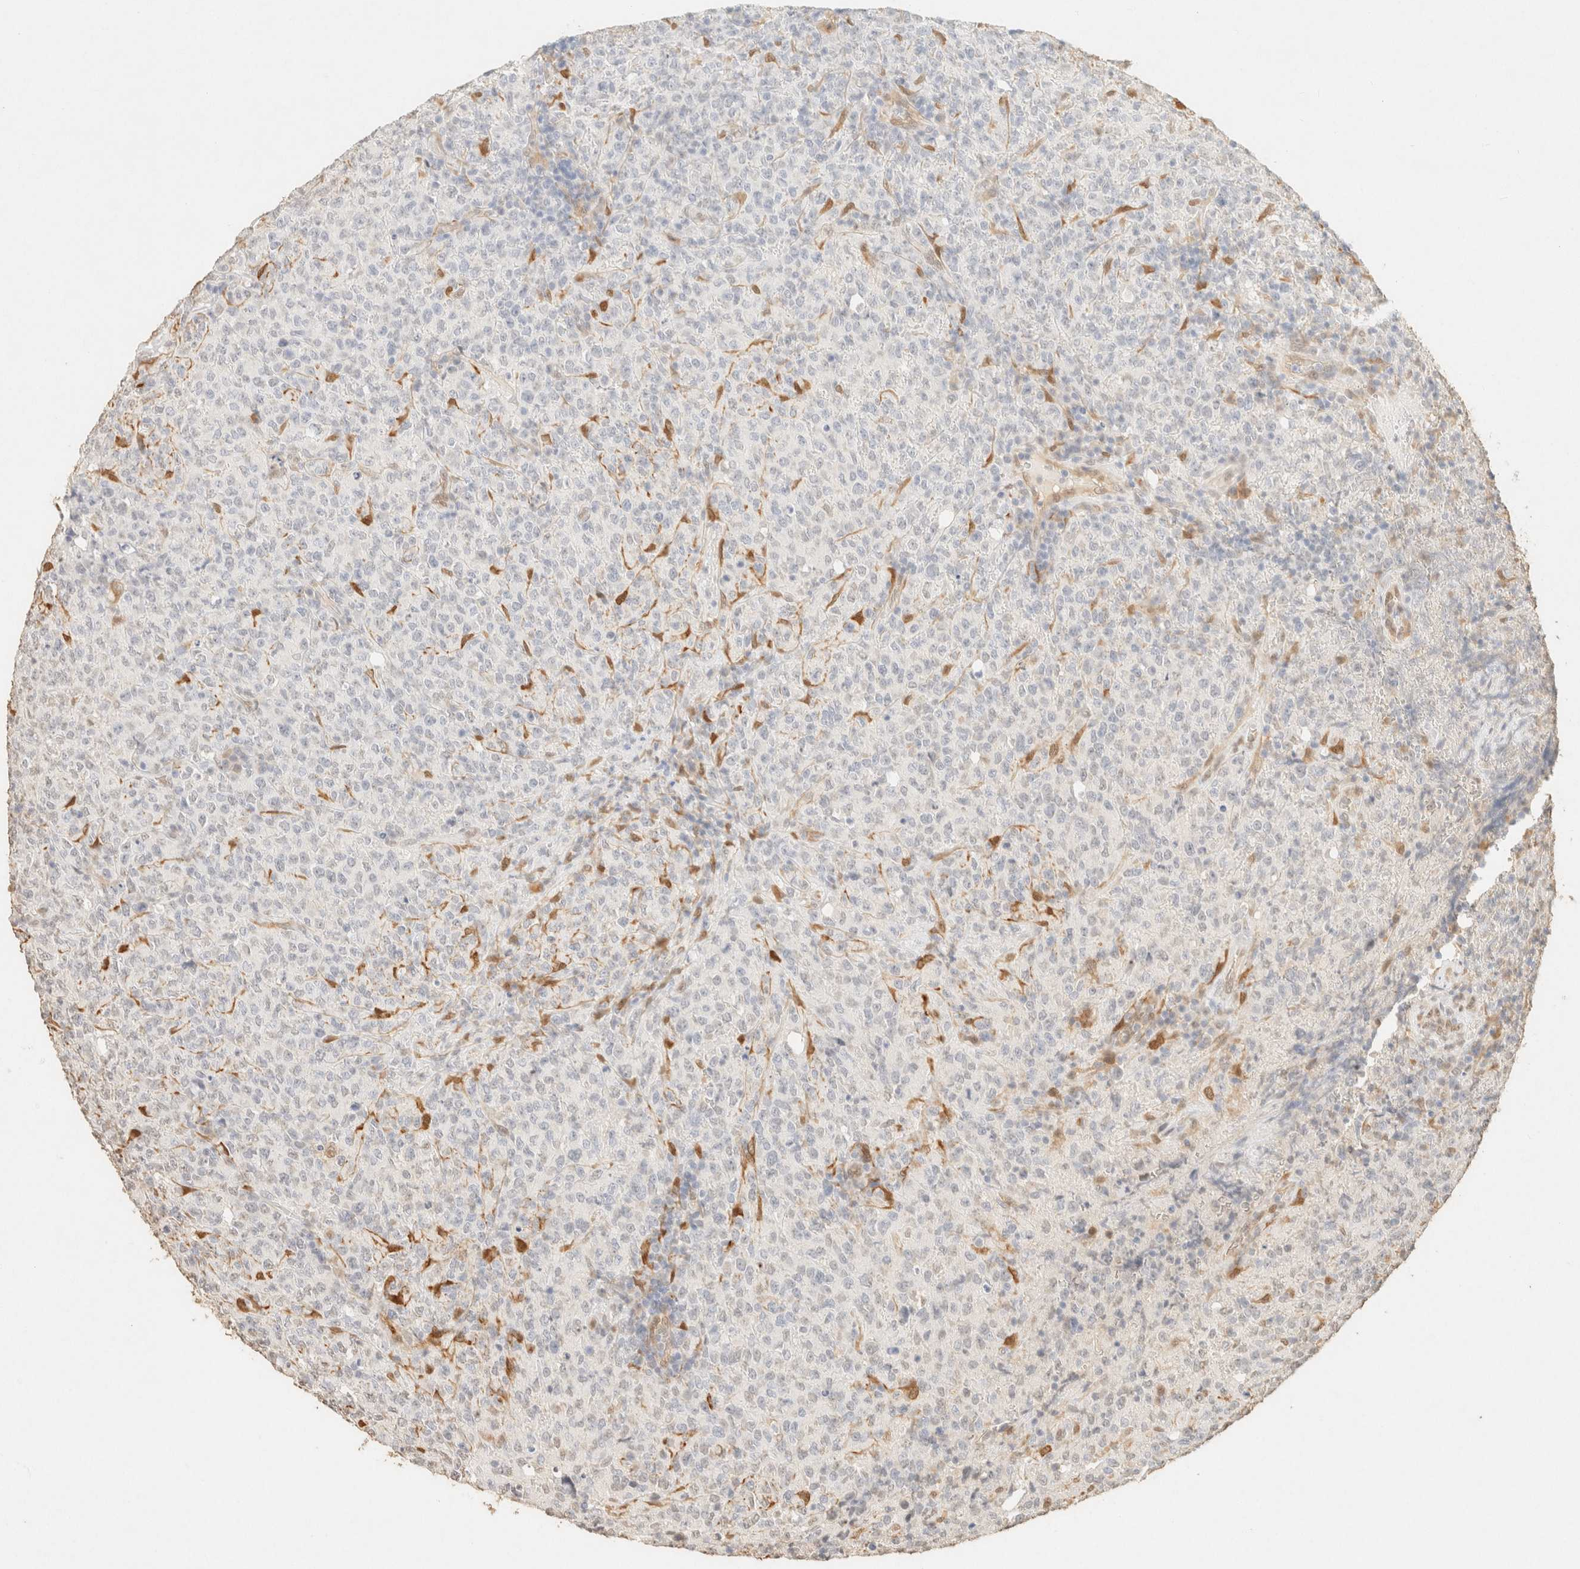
{"staining": {"intensity": "negative", "quantity": "none", "location": "none"}, "tissue": "lymphoma", "cell_type": "Tumor cells", "image_type": "cancer", "snomed": [{"axis": "morphology", "description": "Malignant lymphoma, non-Hodgkin's type, High grade"}, {"axis": "topography", "description": "Tonsil"}], "caption": "Tumor cells show no significant expression in high-grade malignant lymphoma, non-Hodgkin's type.", "gene": "S100A13", "patient": {"sex": "female", "age": 36}}